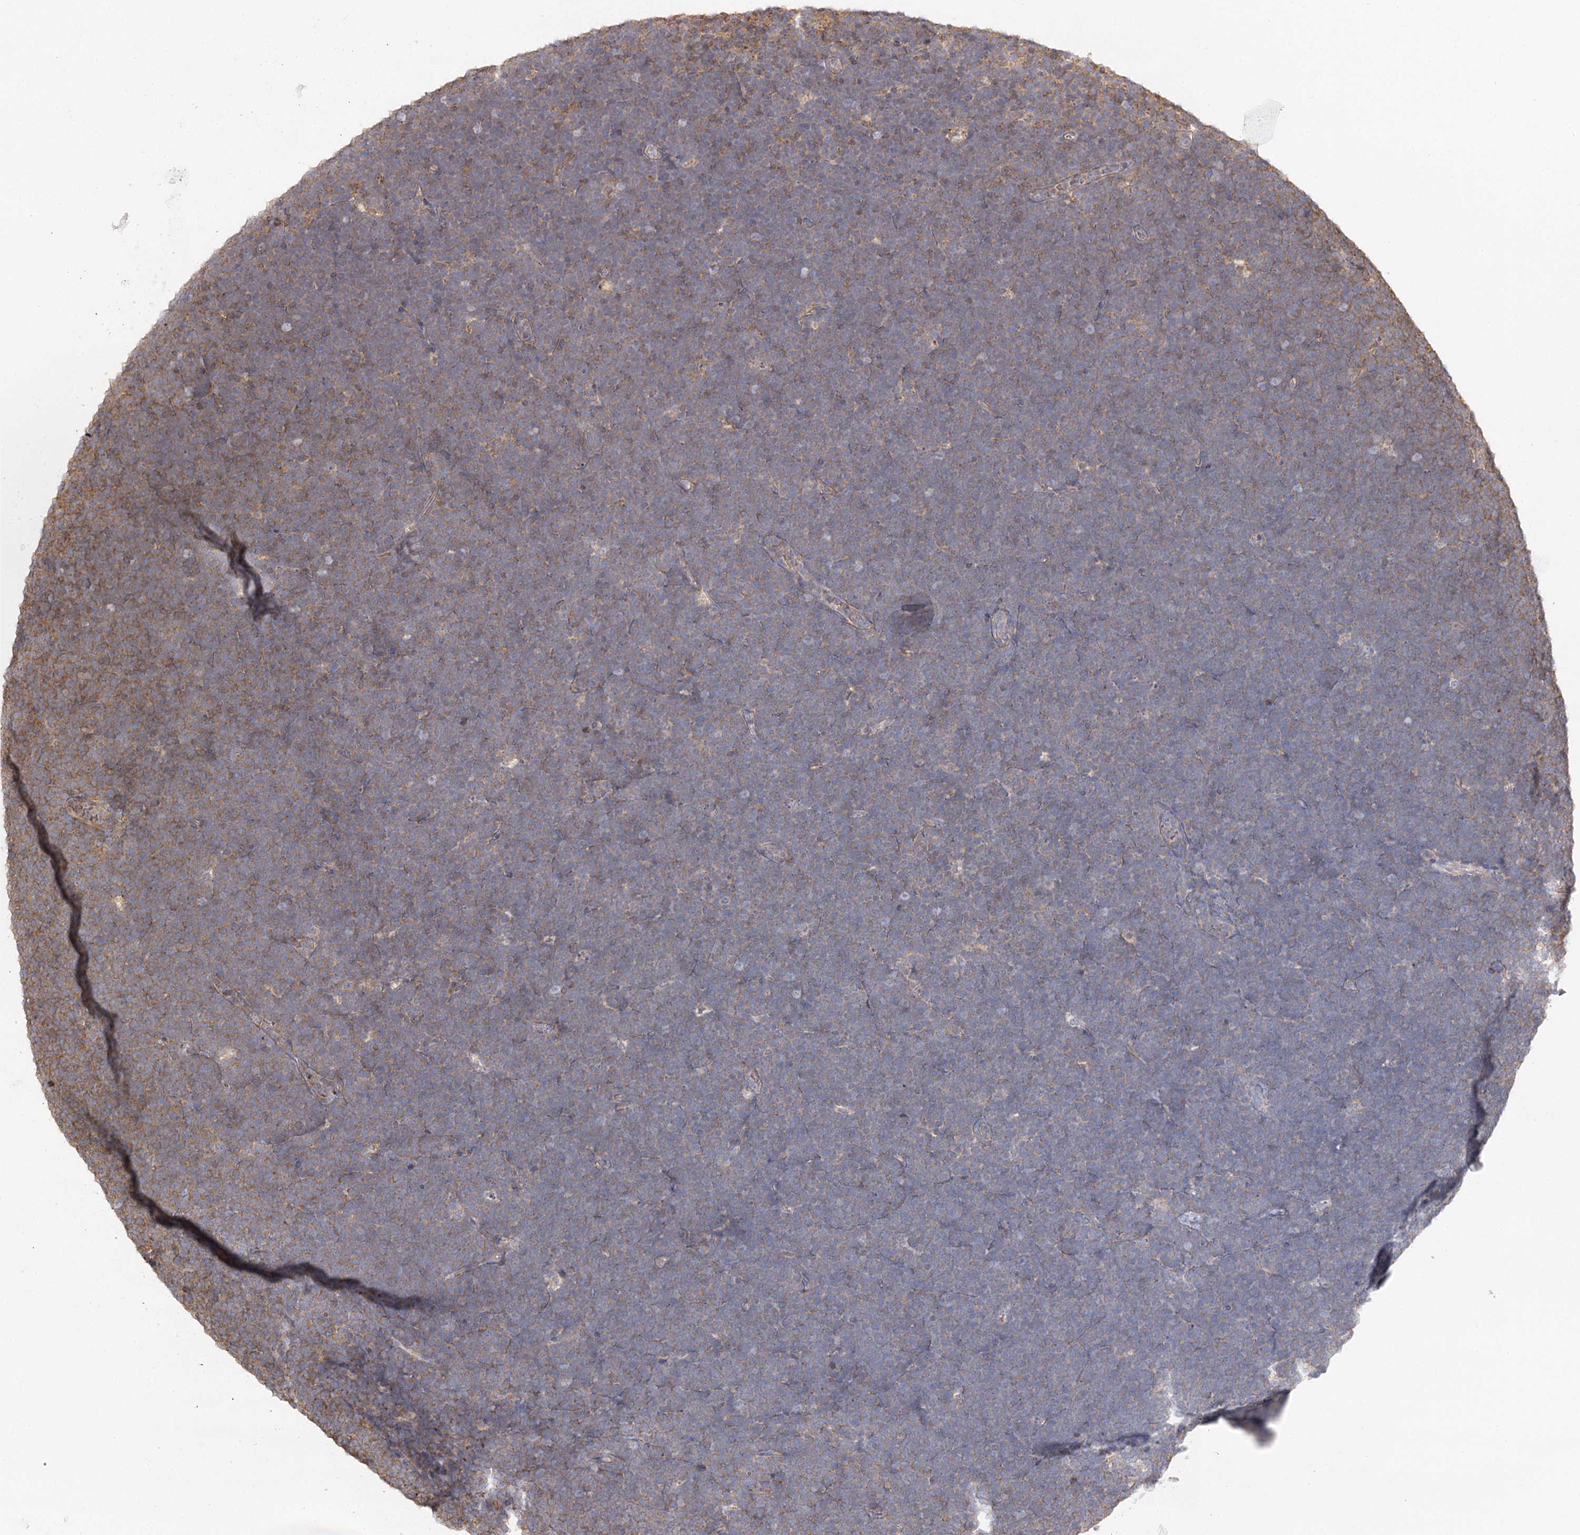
{"staining": {"intensity": "weak", "quantity": "<25%", "location": "cytoplasmic/membranous"}, "tissue": "lymphoma", "cell_type": "Tumor cells", "image_type": "cancer", "snomed": [{"axis": "morphology", "description": "Malignant lymphoma, non-Hodgkin's type, High grade"}, {"axis": "topography", "description": "Lymph node"}], "caption": "IHC of lymphoma shows no positivity in tumor cells.", "gene": "SEC24B", "patient": {"sex": "male", "age": 13}}